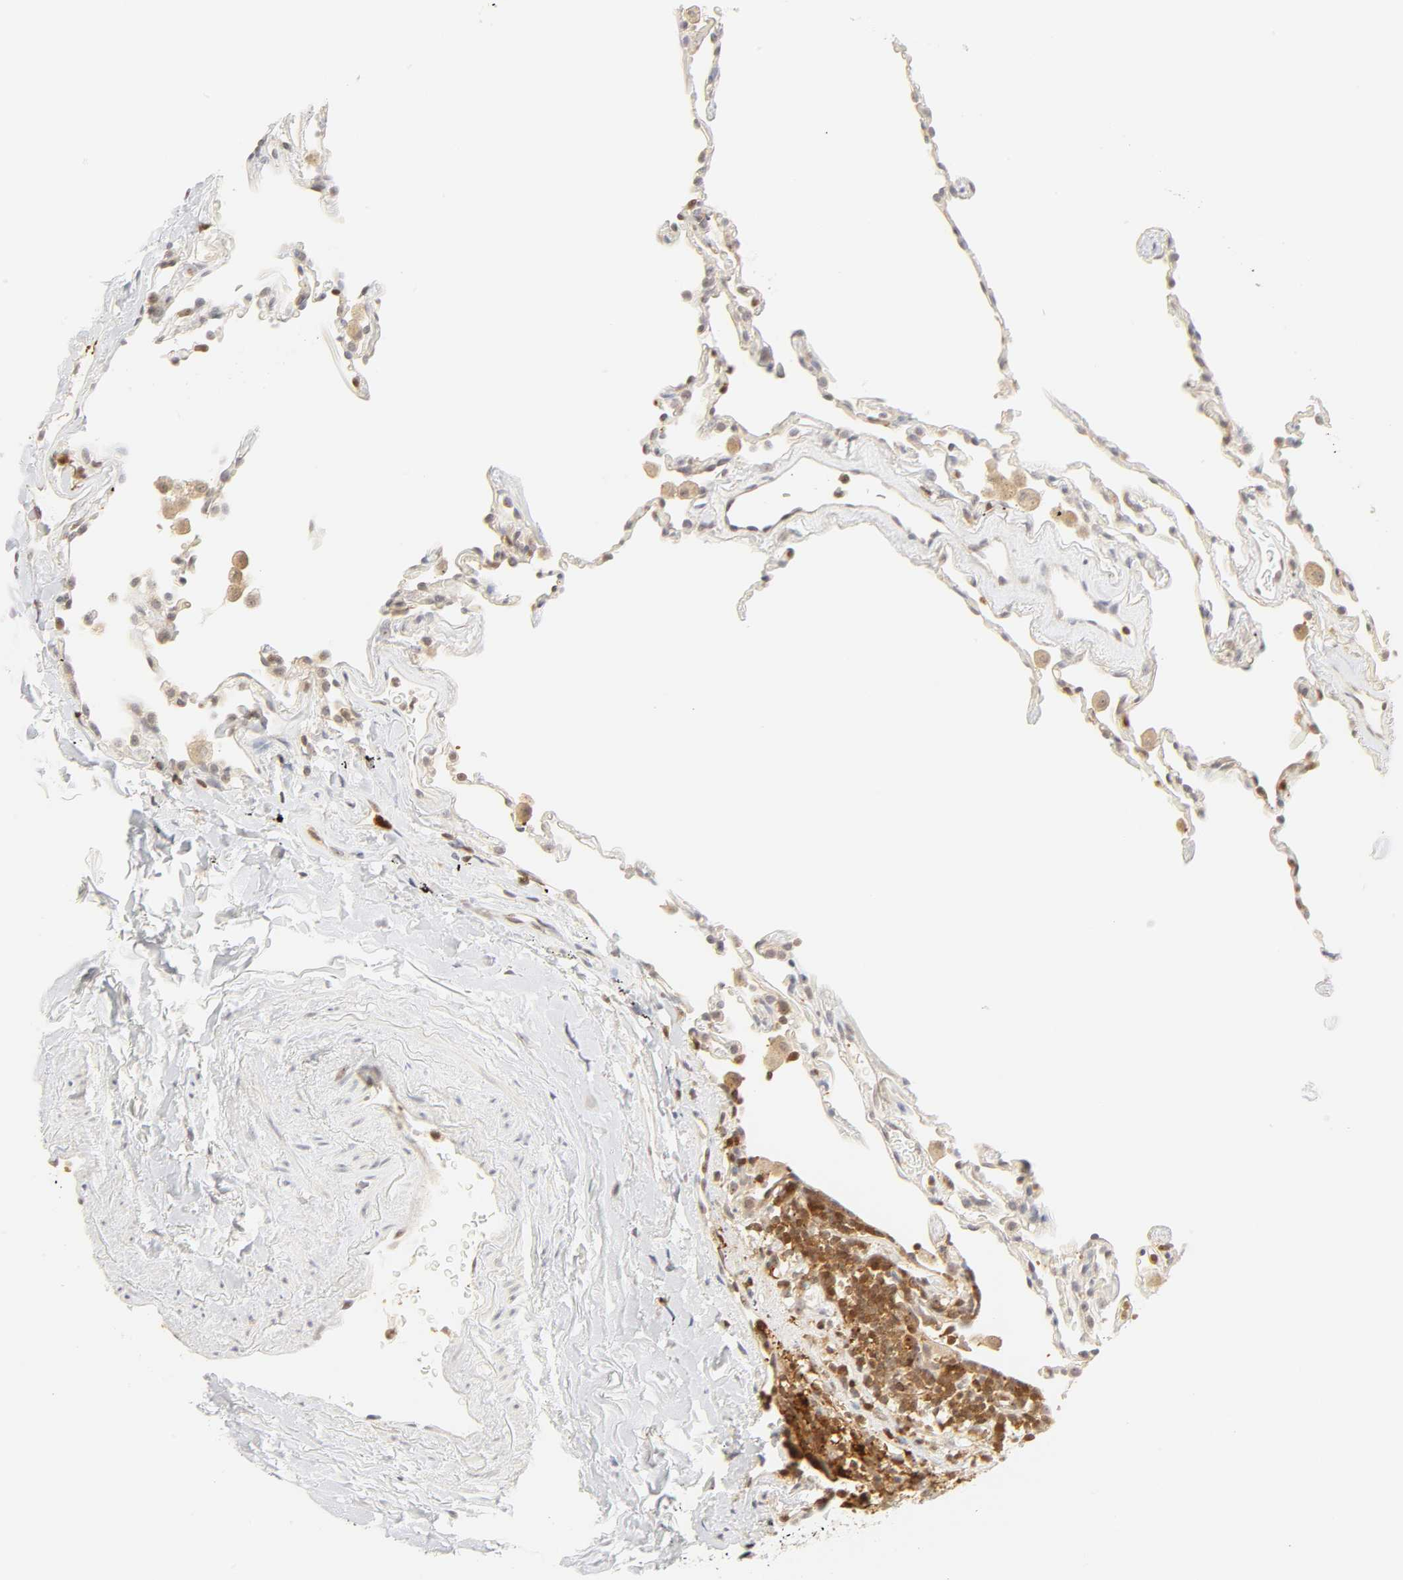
{"staining": {"intensity": "weak", "quantity": "<25%", "location": "cytoplasmic/membranous"}, "tissue": "lung", "cell_type": "Alveolar cells", "image_type": "normal", "snomed": [{"axis": "morphology", "description": "Normal tissue, NOS"}, {"axis": "morphology", "description": "Soft tissue tumor metastatic"}, {"axis": "topography", "description": "Lung"}], "caption": "Immunohistochemistry (IHC) of benign lung exhibits no positivity in alveolar cells.", "gene": "KIF2A", "patient": {"sex": "male", "age": 59}}